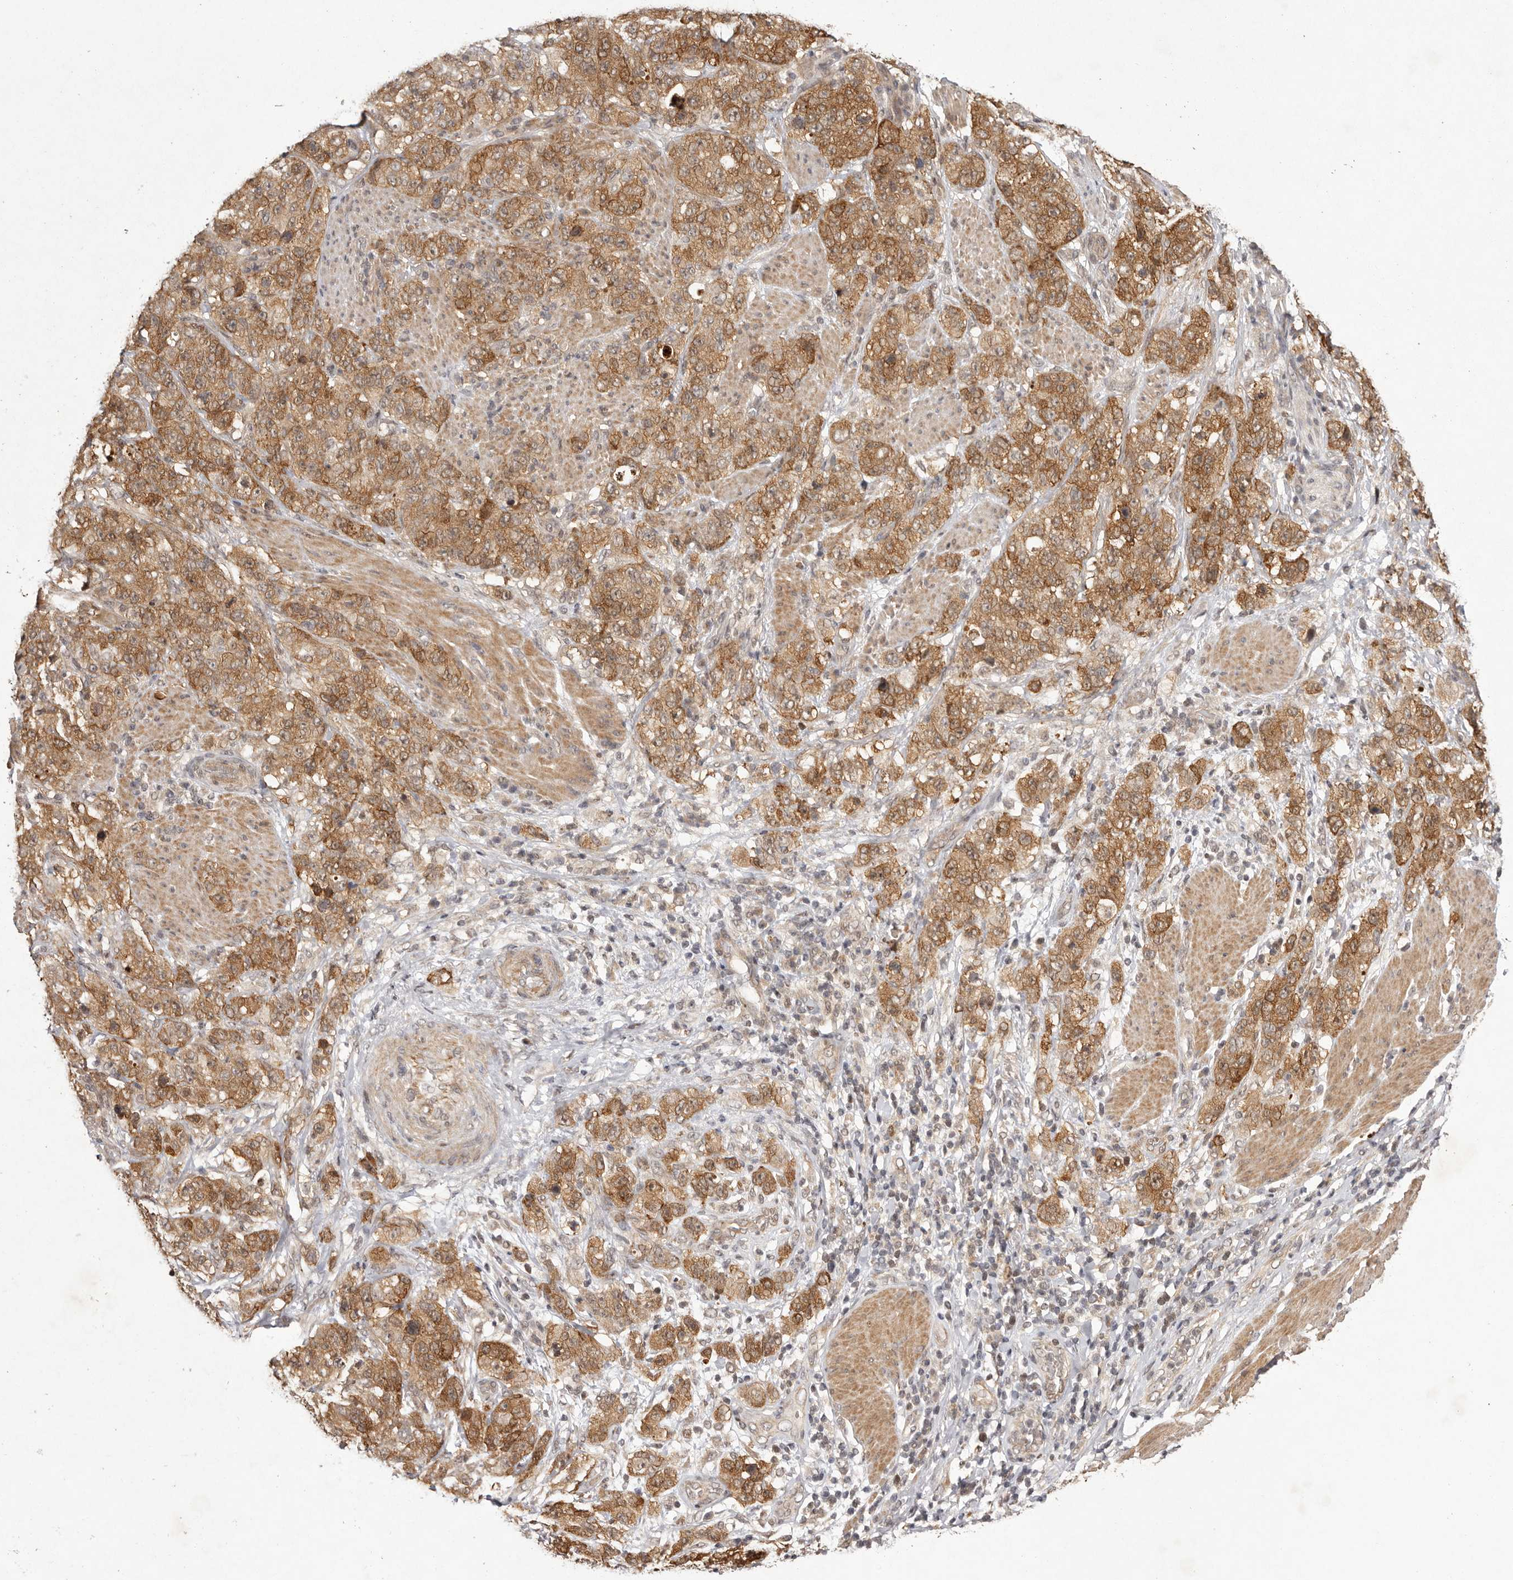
{"staining": {"intensity": "moderate", "quantity": ">75%", "location": "cytoplasmic/membranous"}, "tissue": "stomach cancer", "cell_type": "Tumor cells", "image_type": "cancer", "snomed": [{"axis": "morphology", "description": "Adenocarcinoma, NOS"}, {"axis": "topography", "description": "Stomach"}], "caption": "Immunohistochemical staining of human stomach cancer demonstrates medium levels of moderate cytoplasmic/membranous expression in about >75% of tumor cells.", "gene": "BUD31", "patient": {"sex": "male", "age": 48}}